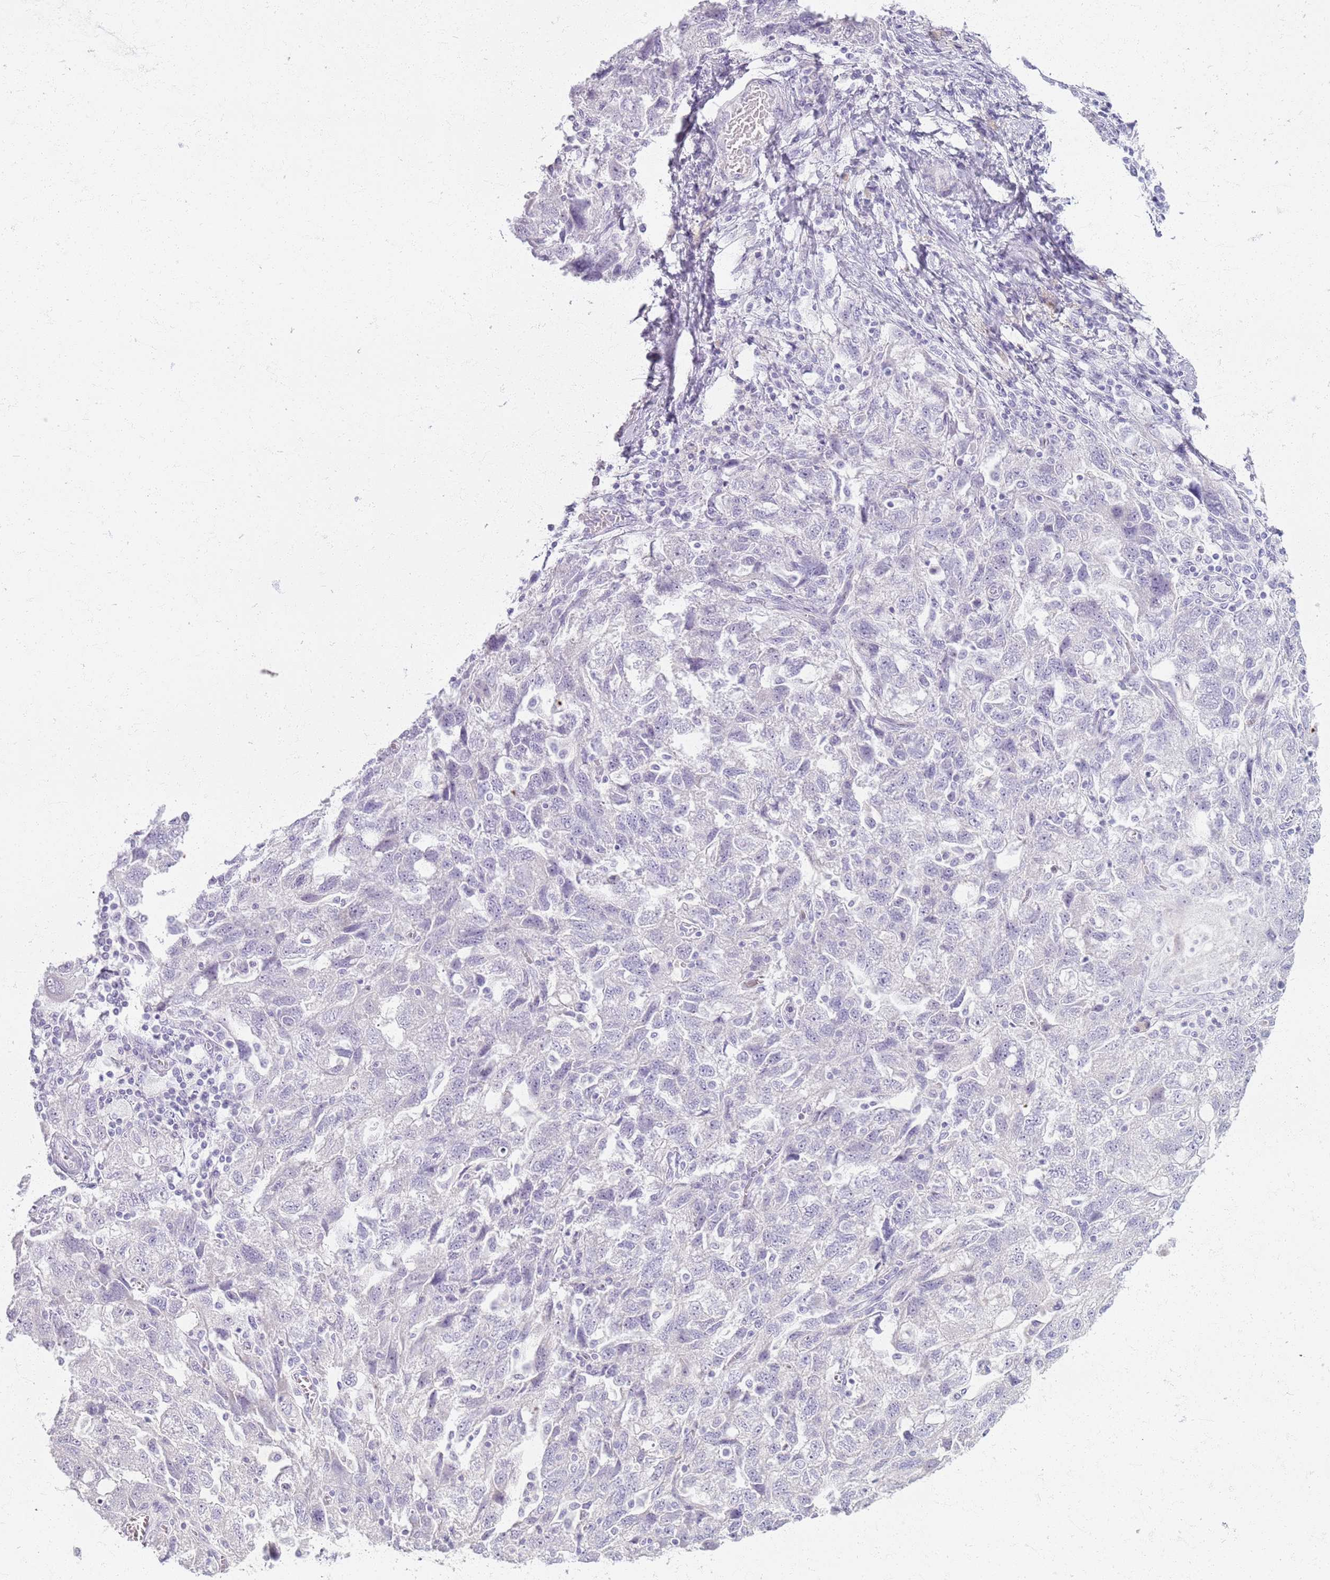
{"staining": {"intensity": "negative", "quantity": "none", "location": "none"}, "tissue": "ovarian cancer", "cell_type": "Tumor cells", "image_type": "cancer", "snomed": [{"axis": "morphology", "description": "Carcinoma, NOS"}, {"axis": "morphology", "description": "Cystadenocarcinoma, serous, NOS"}, {"axis": "topography", "description": "Ovary"}], "caption": "The IHC photomicrograph has no significant staining in tumor cells of serous cystadenocarcinoma (ovarian) tissue.", "gene": "CSRP3", "patient": {"sex": "female", "age": 69}}